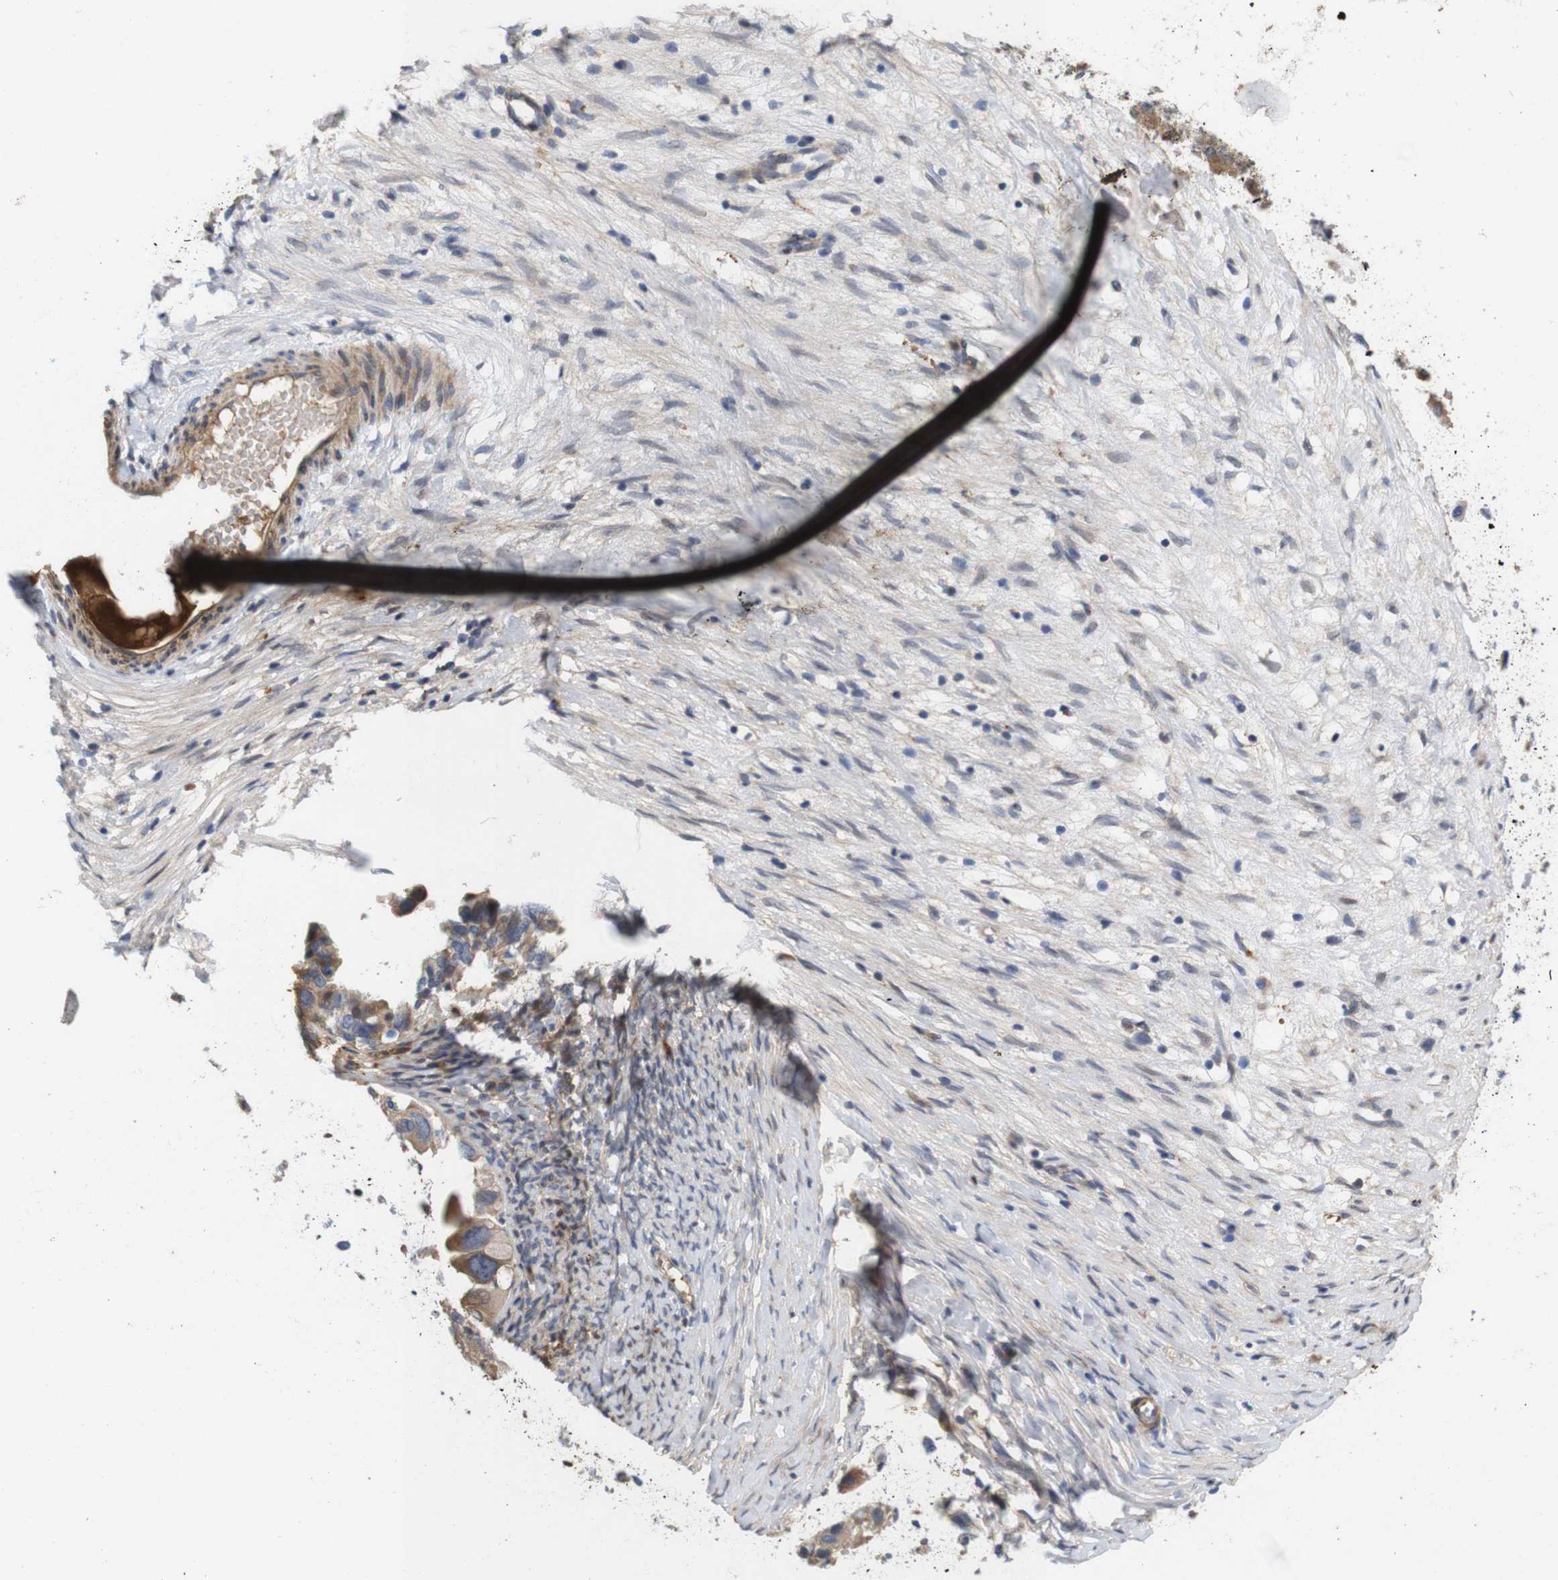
{"staining": {"intensity": "moderate", "quantity": ">75%", "location": "cytoplasmic/membranous"}, "tissue": "ovarian cancer", "cell_type": "Tumor cells", "image_type": "cancer", "snomed": [{"axis": "morphology", "description": "Cystadenocarcinoma, serous, NOS"}, {"axis": "topography", "description": "Ovary"}], "caption": "Tumor cells exhibit moderate cytoplasmic/membranous positivity in approximately >75% of cells in ovarian cancer (serous cystadenocarcinoma). (Stains: DAB in brown, nuclei in blue, Microscopy: brightfield microscopy at high magnification).", "gene": "SPRY3", "patient": {"sex": "female", "age": 56}}